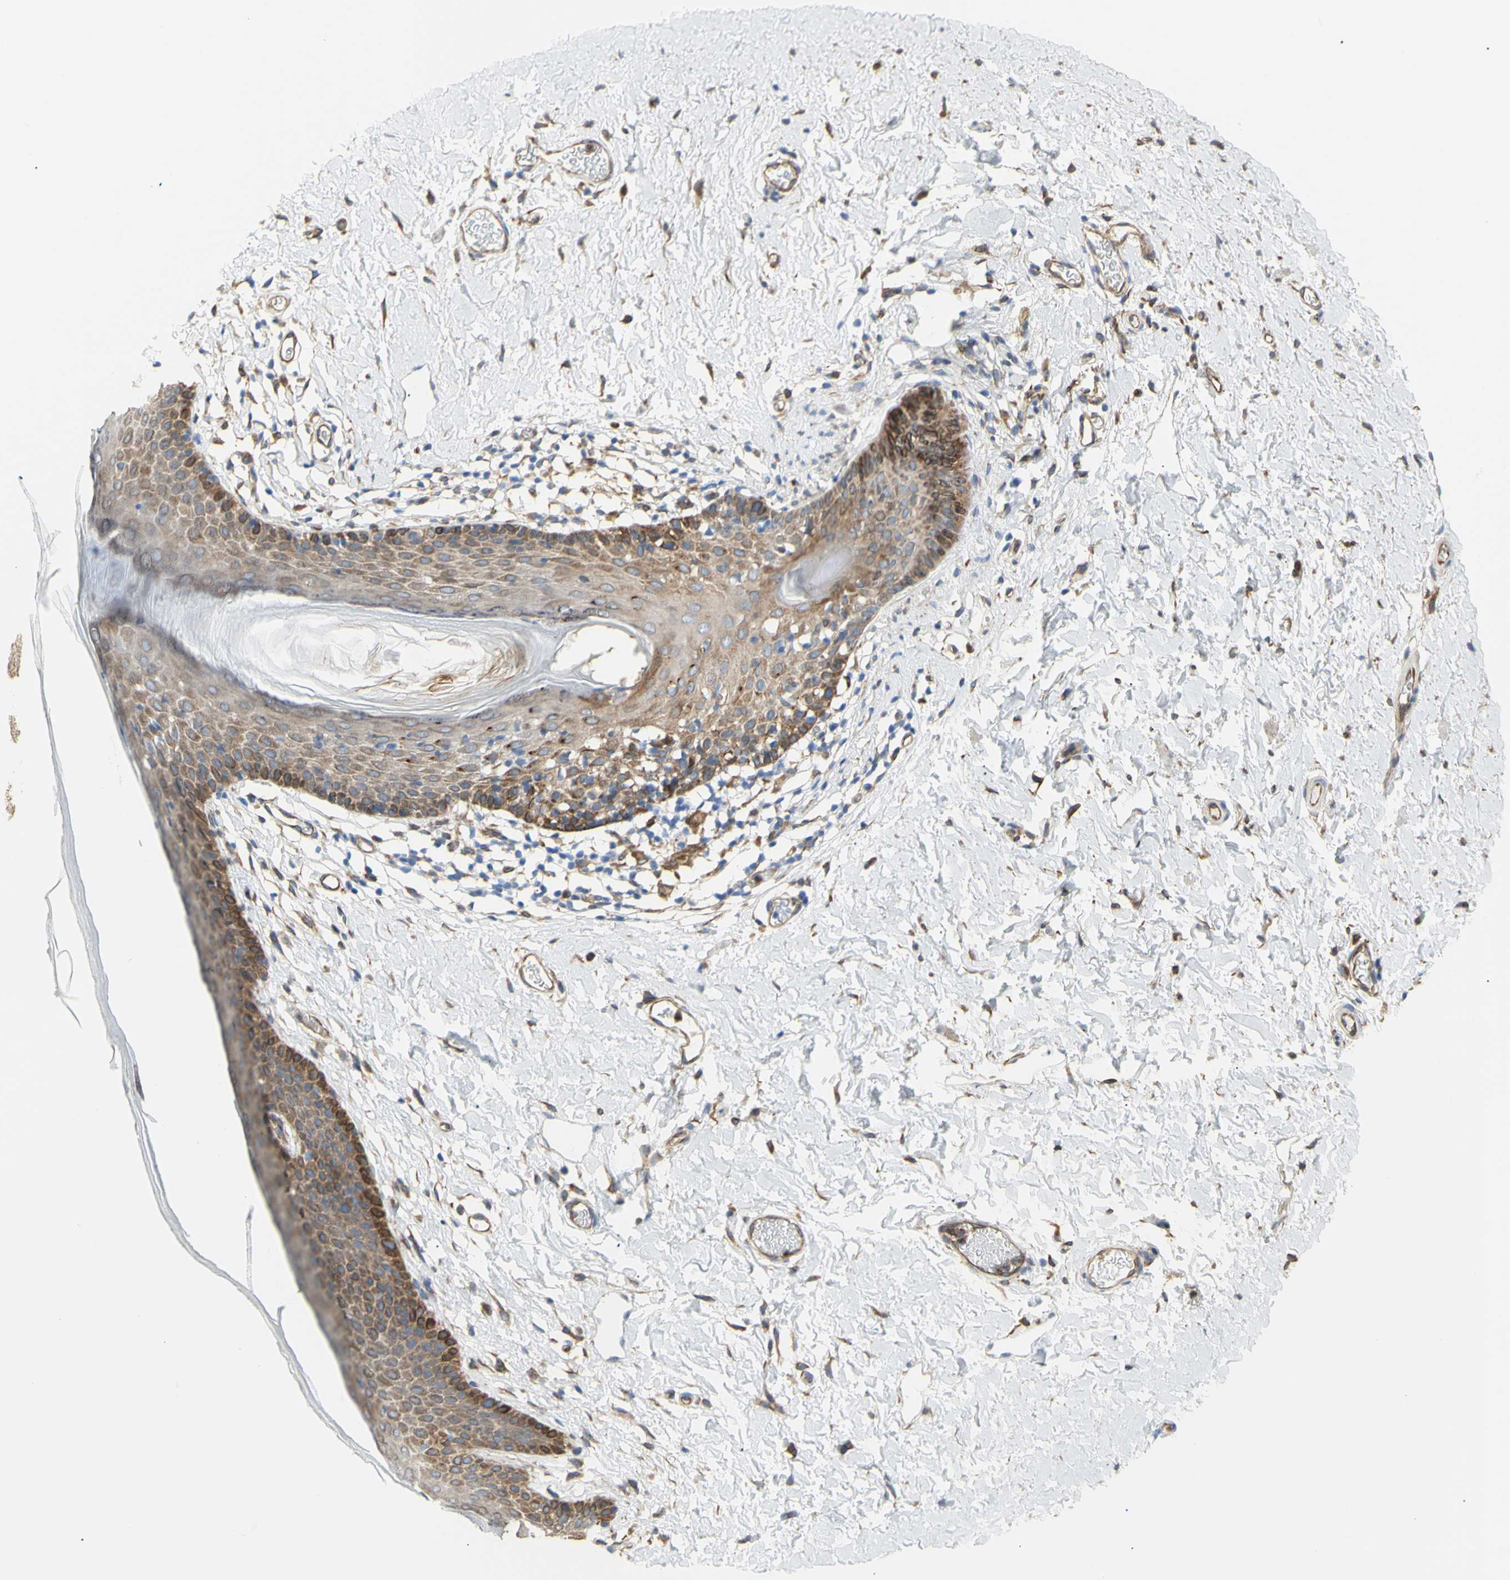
{"staining": {"intensity": "moderate", "quantity": ">75%", "location": "cytoplasmic/membranous"}, "tissue": "skin", "cell_type": "Epidermal cells", "image_type": "normal", "snomed": [{"axis": "morphology", "description": "Normal tissue, NOS"}, {"axis": "topography", "description": "Adipose tissue"}, {"axis": "topography", "description": "Vascular tissue"}, {"axis": "topography", "description": "Anal"}, {"axis": "topography", "description": "Peripheral nerve tissue"}], "caption": "High-power microscopy captured an immunohistochemistry (IHC) micrograph of benign skin, revealing moderate cytoplasmic/membranous positivity in approximately >75% of epidermal cells. (Brightfield microscopy of DAB IHC at high magnification).", "gene": "ERLIN1", "patient": {"sex": "female", "age": 54}}